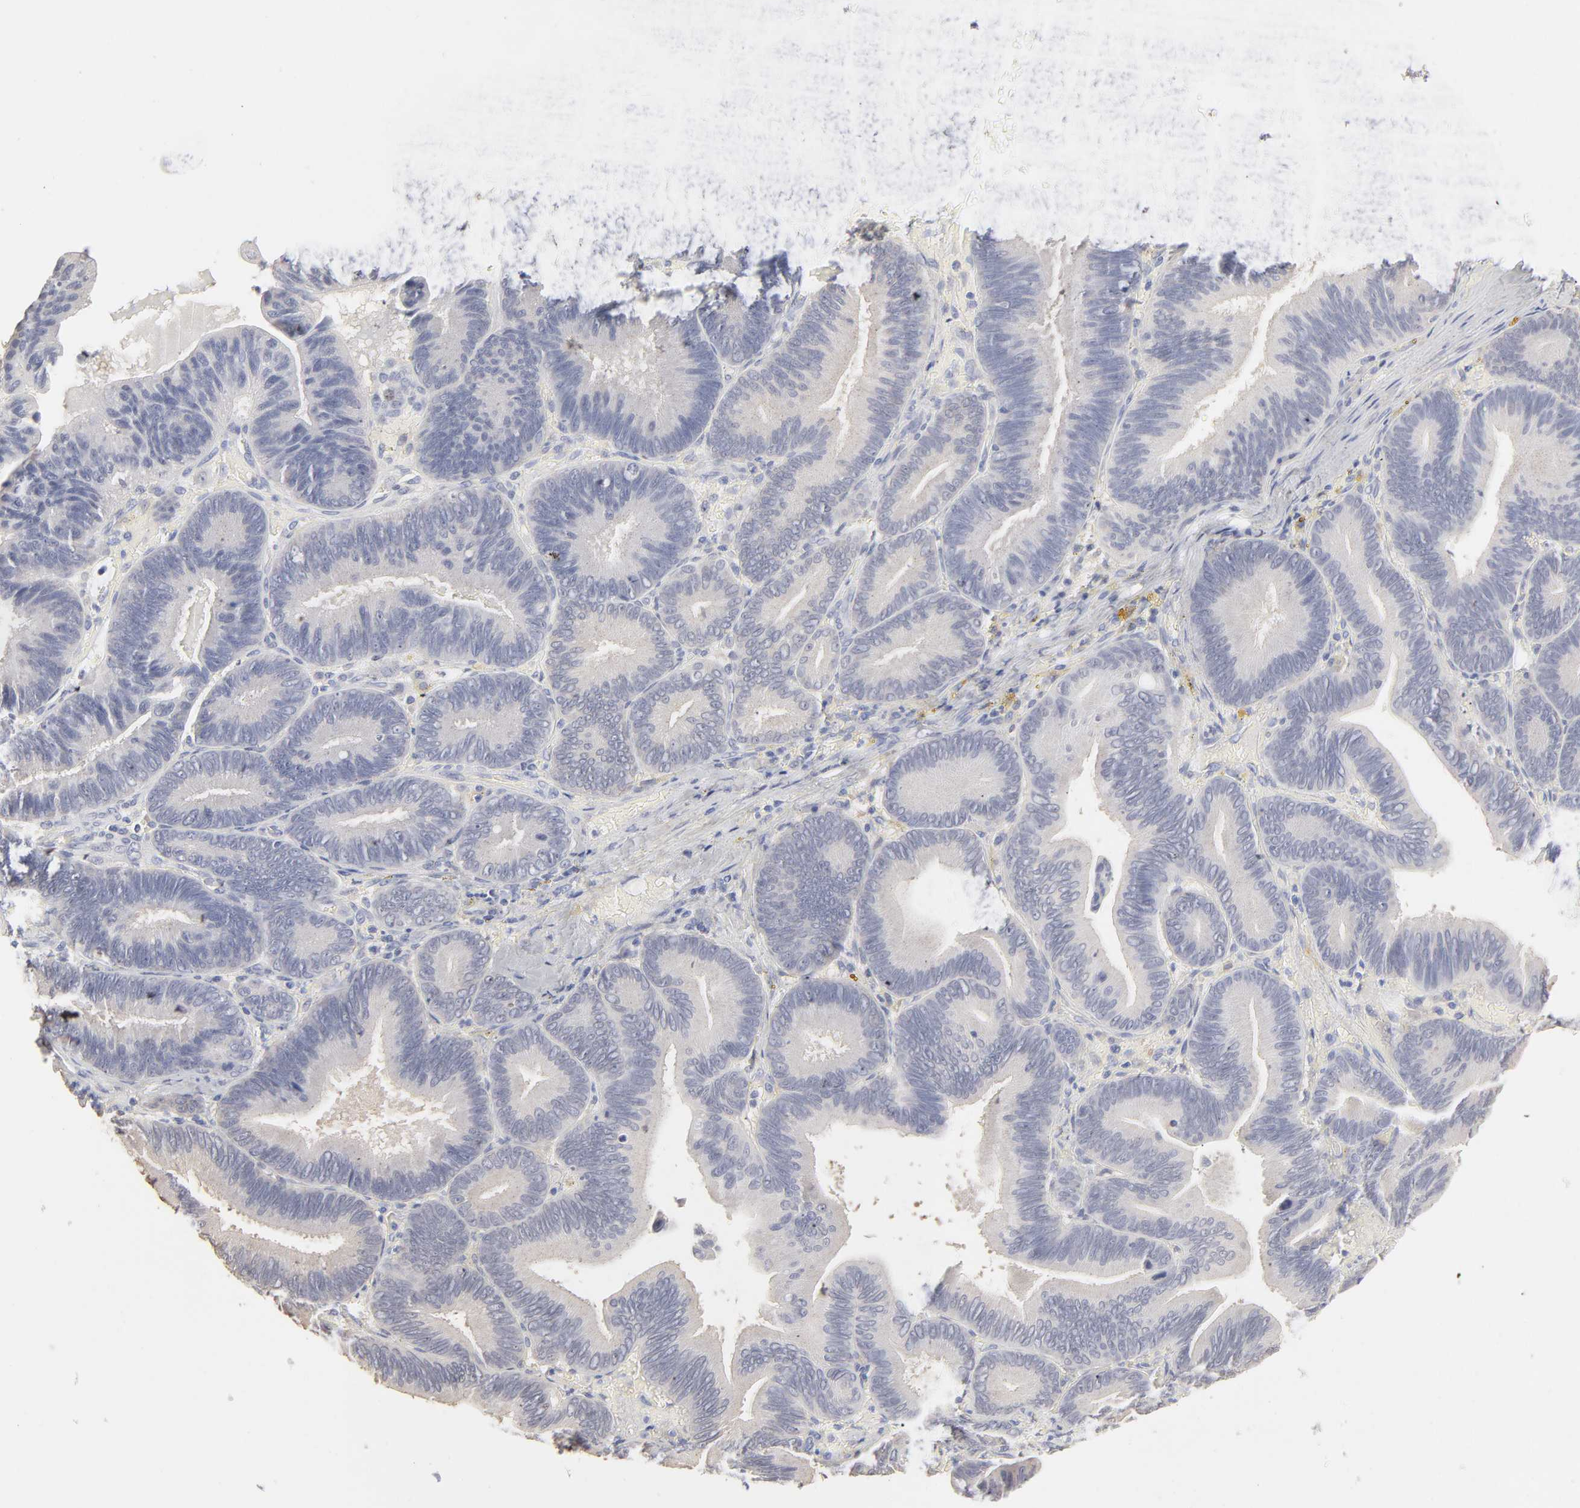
{"staining": {"intensity": "weak", "quantity": ">75%", "location": "cytoplasmic/membranous"}, "tissue": "pancreatic cancer", "cell_type": "Tumor cells", "image_type": "cancer", "snomed": [{"axis": "morphology", "description": "Adenocarcinoma, NOS"}, {"axis": "topography", "description": "Pancreas"}], "caption": "This photomicrograph exhibits pancreatic adenocarcinoma stained with IHC to label a protein in brown. The cytoplasmic/membranous of tumor cells show weak positivity for the protein. Nuclei are counter-stained blue.", "gene": "DNAL4", "patient": {"sex": "male", "age": 82}}